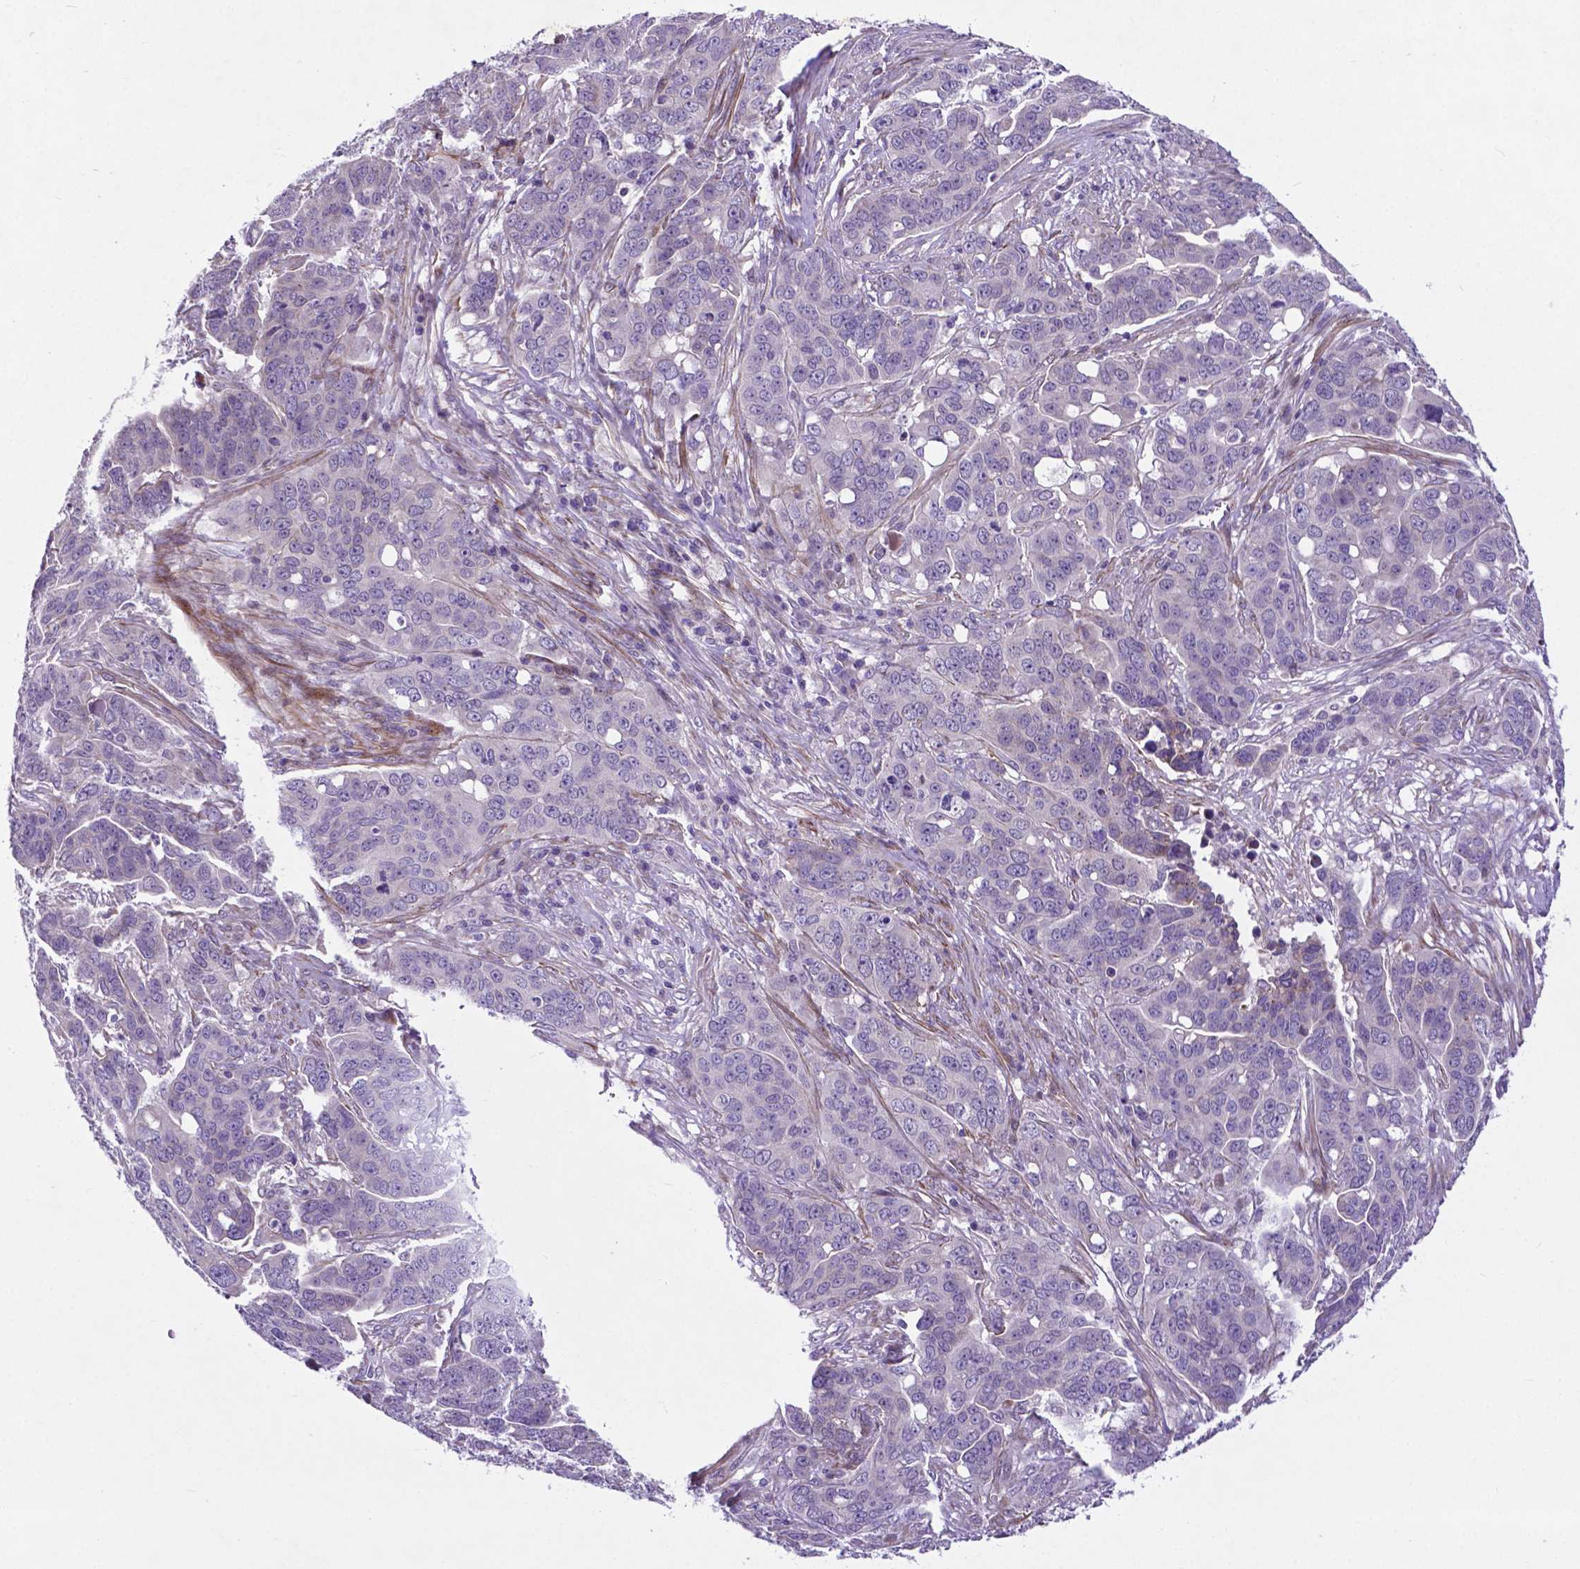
{"staining": {"intensity": "negative", "quantity": "none", "location": "none"}, "tissue": "ovarian cancer", "cell_type": "Tumor cells", "image_type": "cancer", "snomed": [{"axis": "morphology", "description": "Carcinoma, endometroid"}, {"axis": "topography", "description": "Ovary"}], "caption": "An image of ovarian cancer (endometroid carcinoma) stained for a protein shows no brown staining in tumor cells.", "gene": "PFKFB4", "patient": {"sex": "female", "age": 78}}